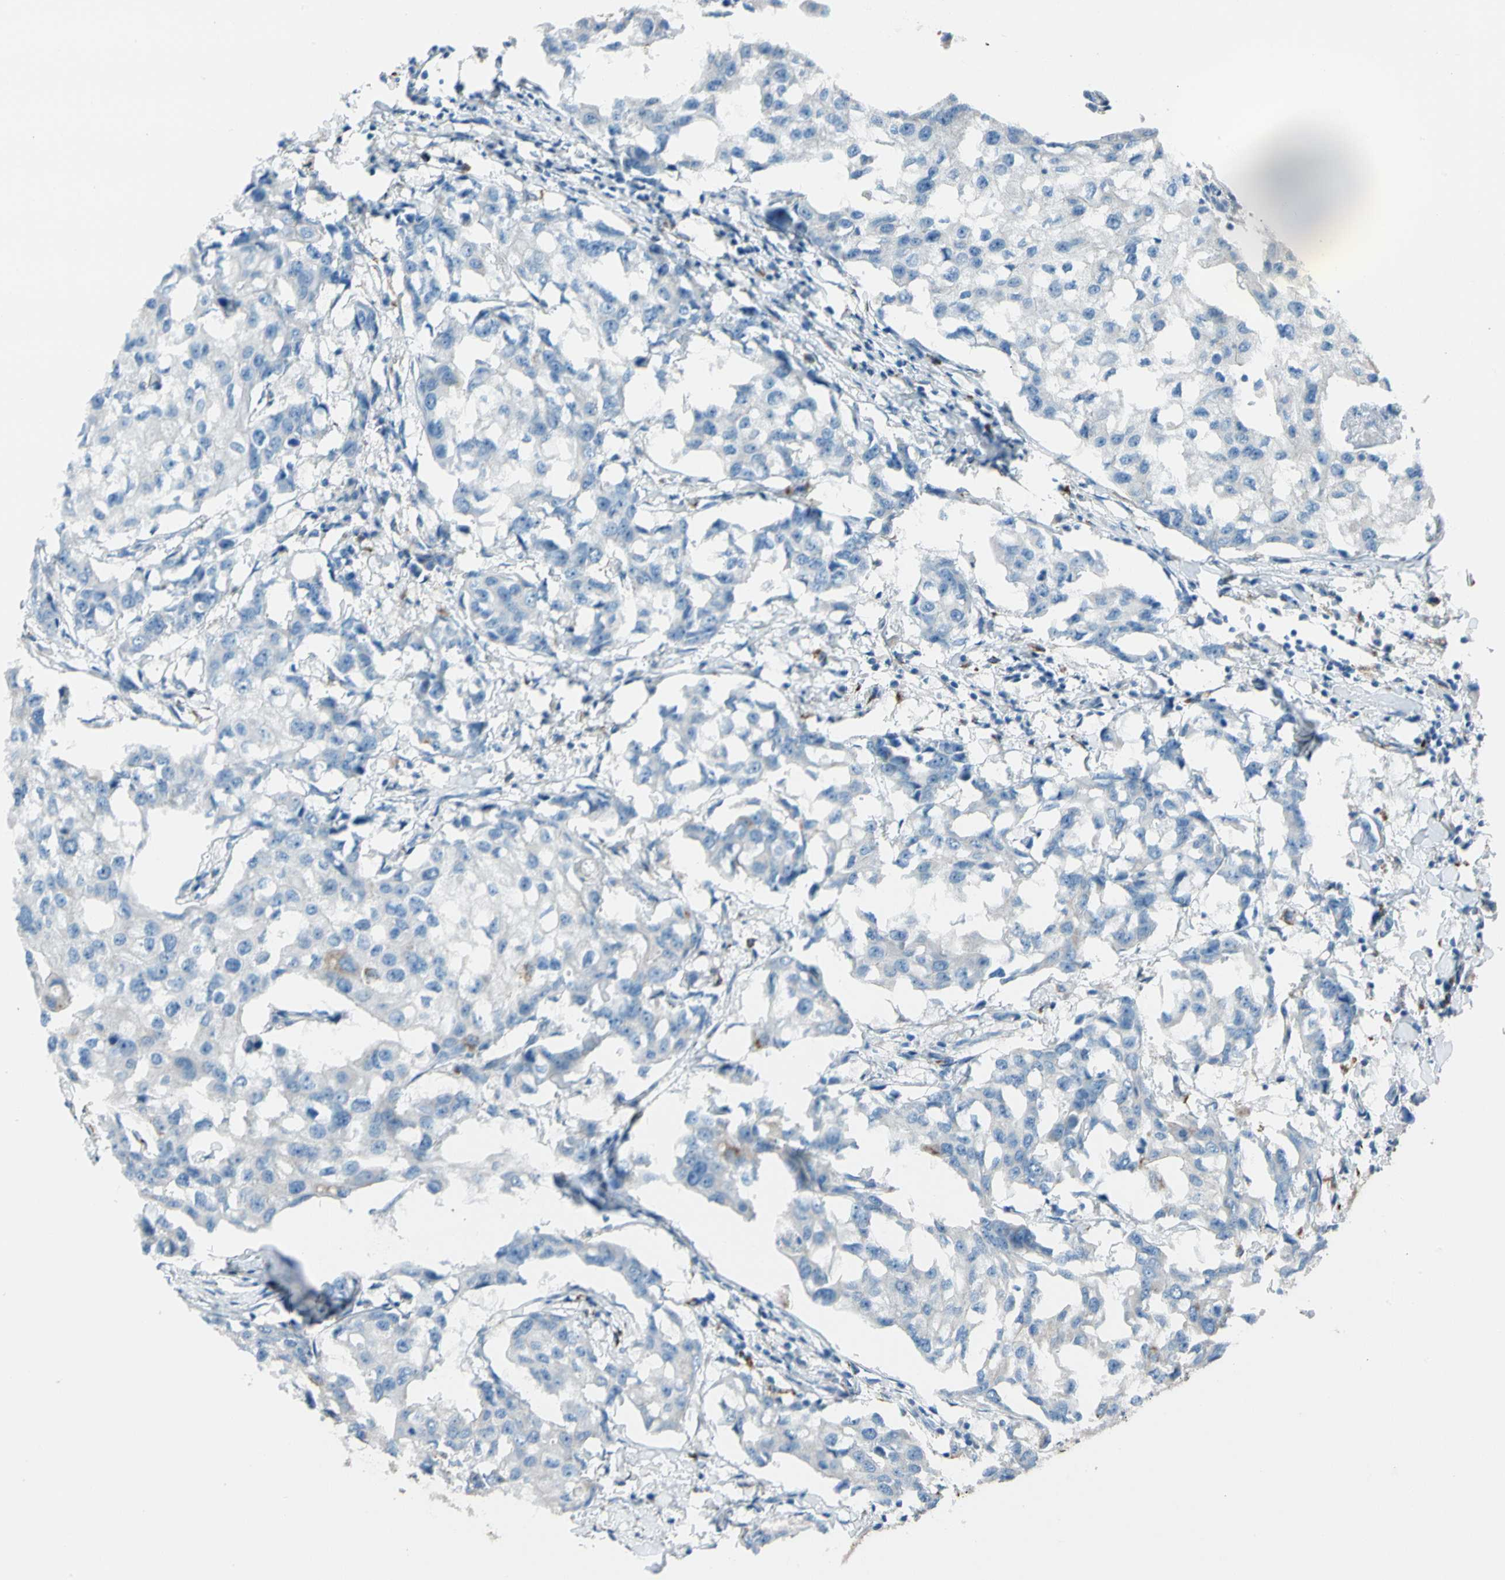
{"staining": {"intensity": "weak", "quantity": ">75%", "location": "cytoplasmic/membranous"}, "tissue": "breast cancer", "cell_type": "Tumor cells", "image_type": "cancer", "snomed": [{"axis": "morphology", "description": "Duct carcinoma"}, {"axis": "topography", "description": "Breast"}], "caption": "Tumor cells display low levels of weak cytoplasmic/membranous positivity in approximately >75% of cells in breast intraductal carcinoma. (DAB (3,3'-diaminobenzidine) IHC with brightfield microscopy, high magnification).", "gene": "LY6G6F", "patient": {"sex": "female", "age": 27}}